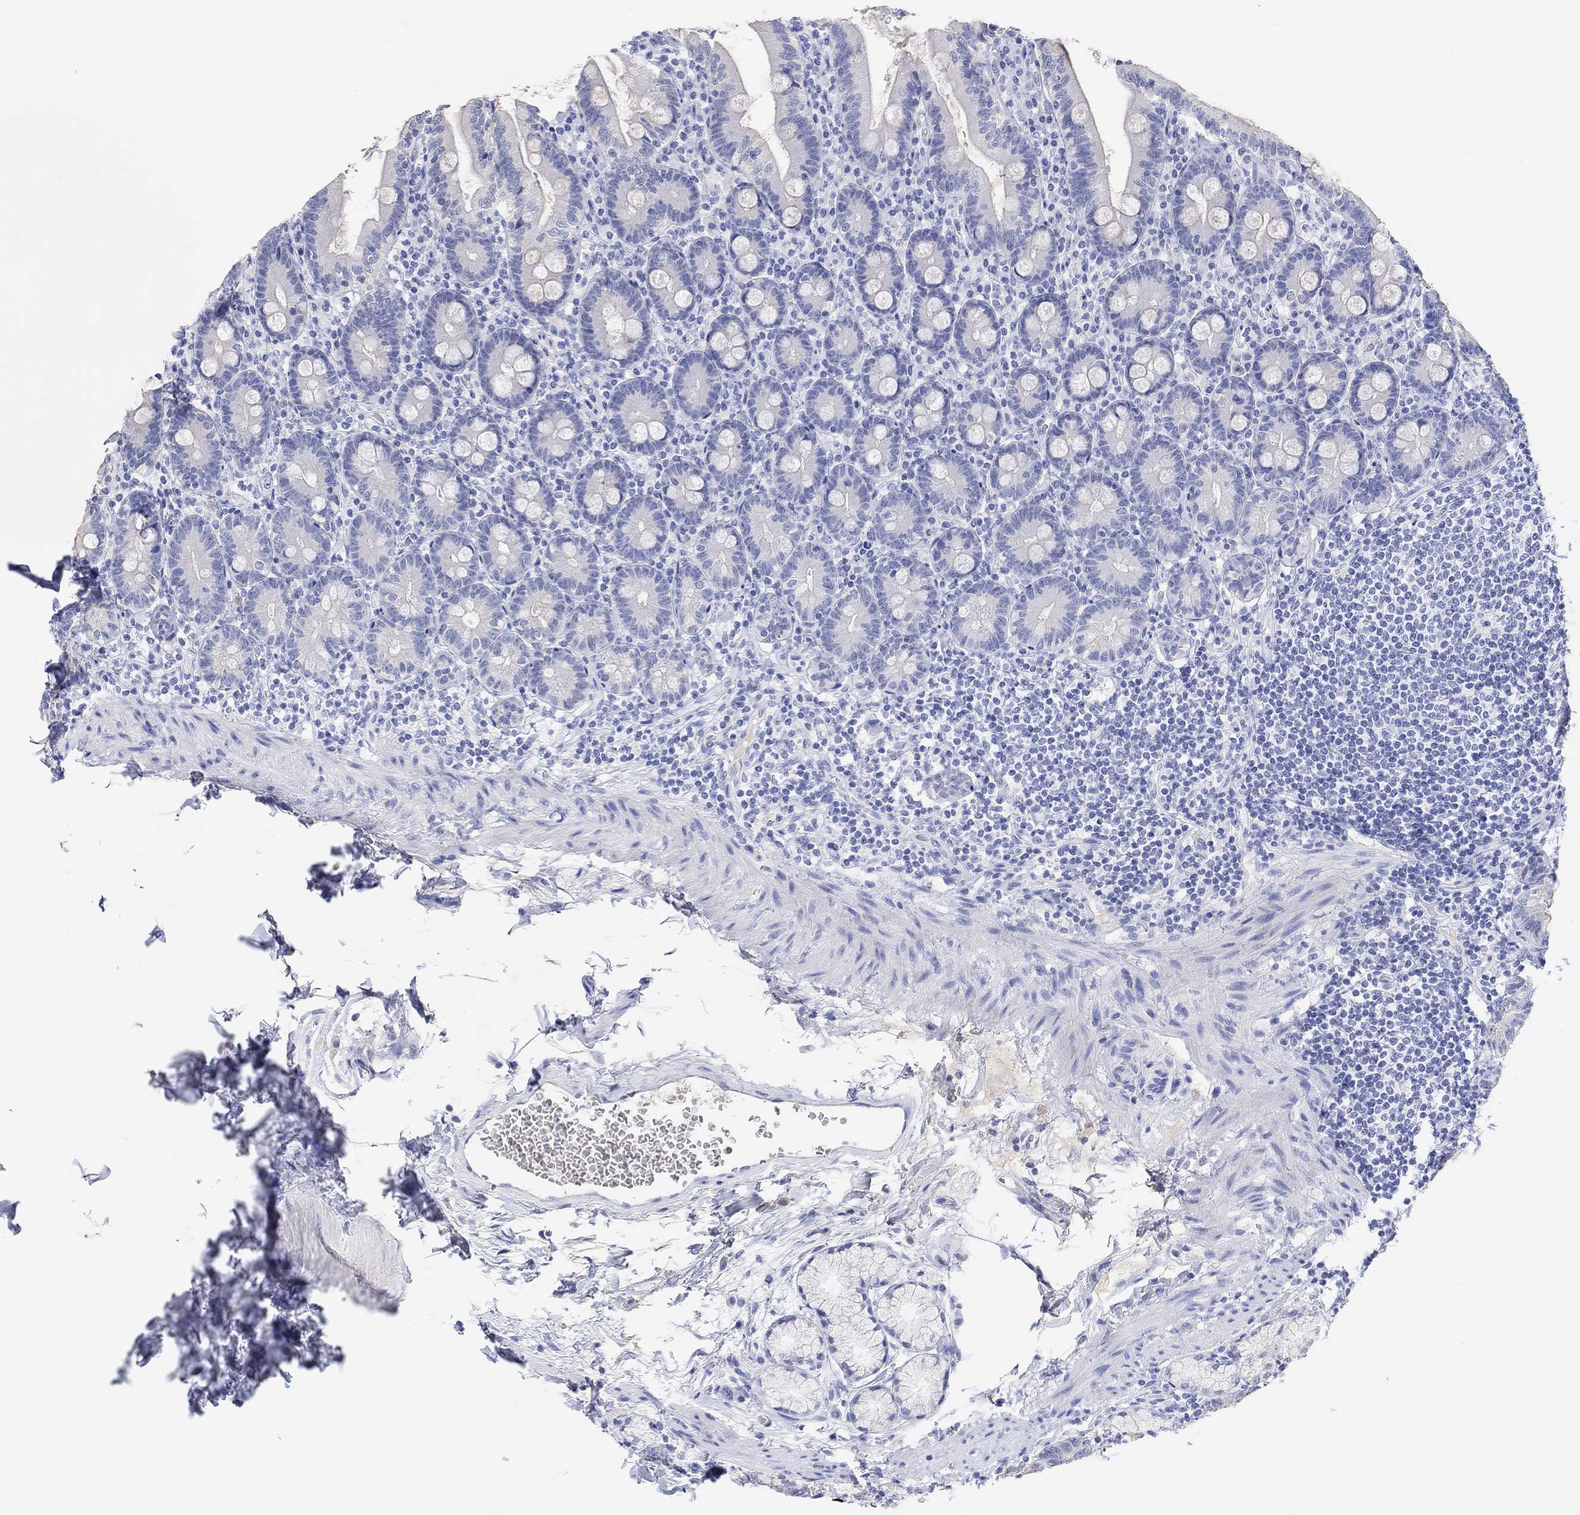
{"staining": {"intensity": "negative", "quantity": "none", "location": "none"}, "tissue": "duodenum", "cell_type": "Glandular cells", "image_type": "normal", "snomed": [{"axis": "morphology", "description": "Normal tissue, NOS"}, {"axis": "topography", "description": "Duodenum"}], "caption": "Duodenum stained for a protein using IHC reveals no staining glandular cells.", "gene": "TYR", "patient": {"sex": "female", "age": 67}}